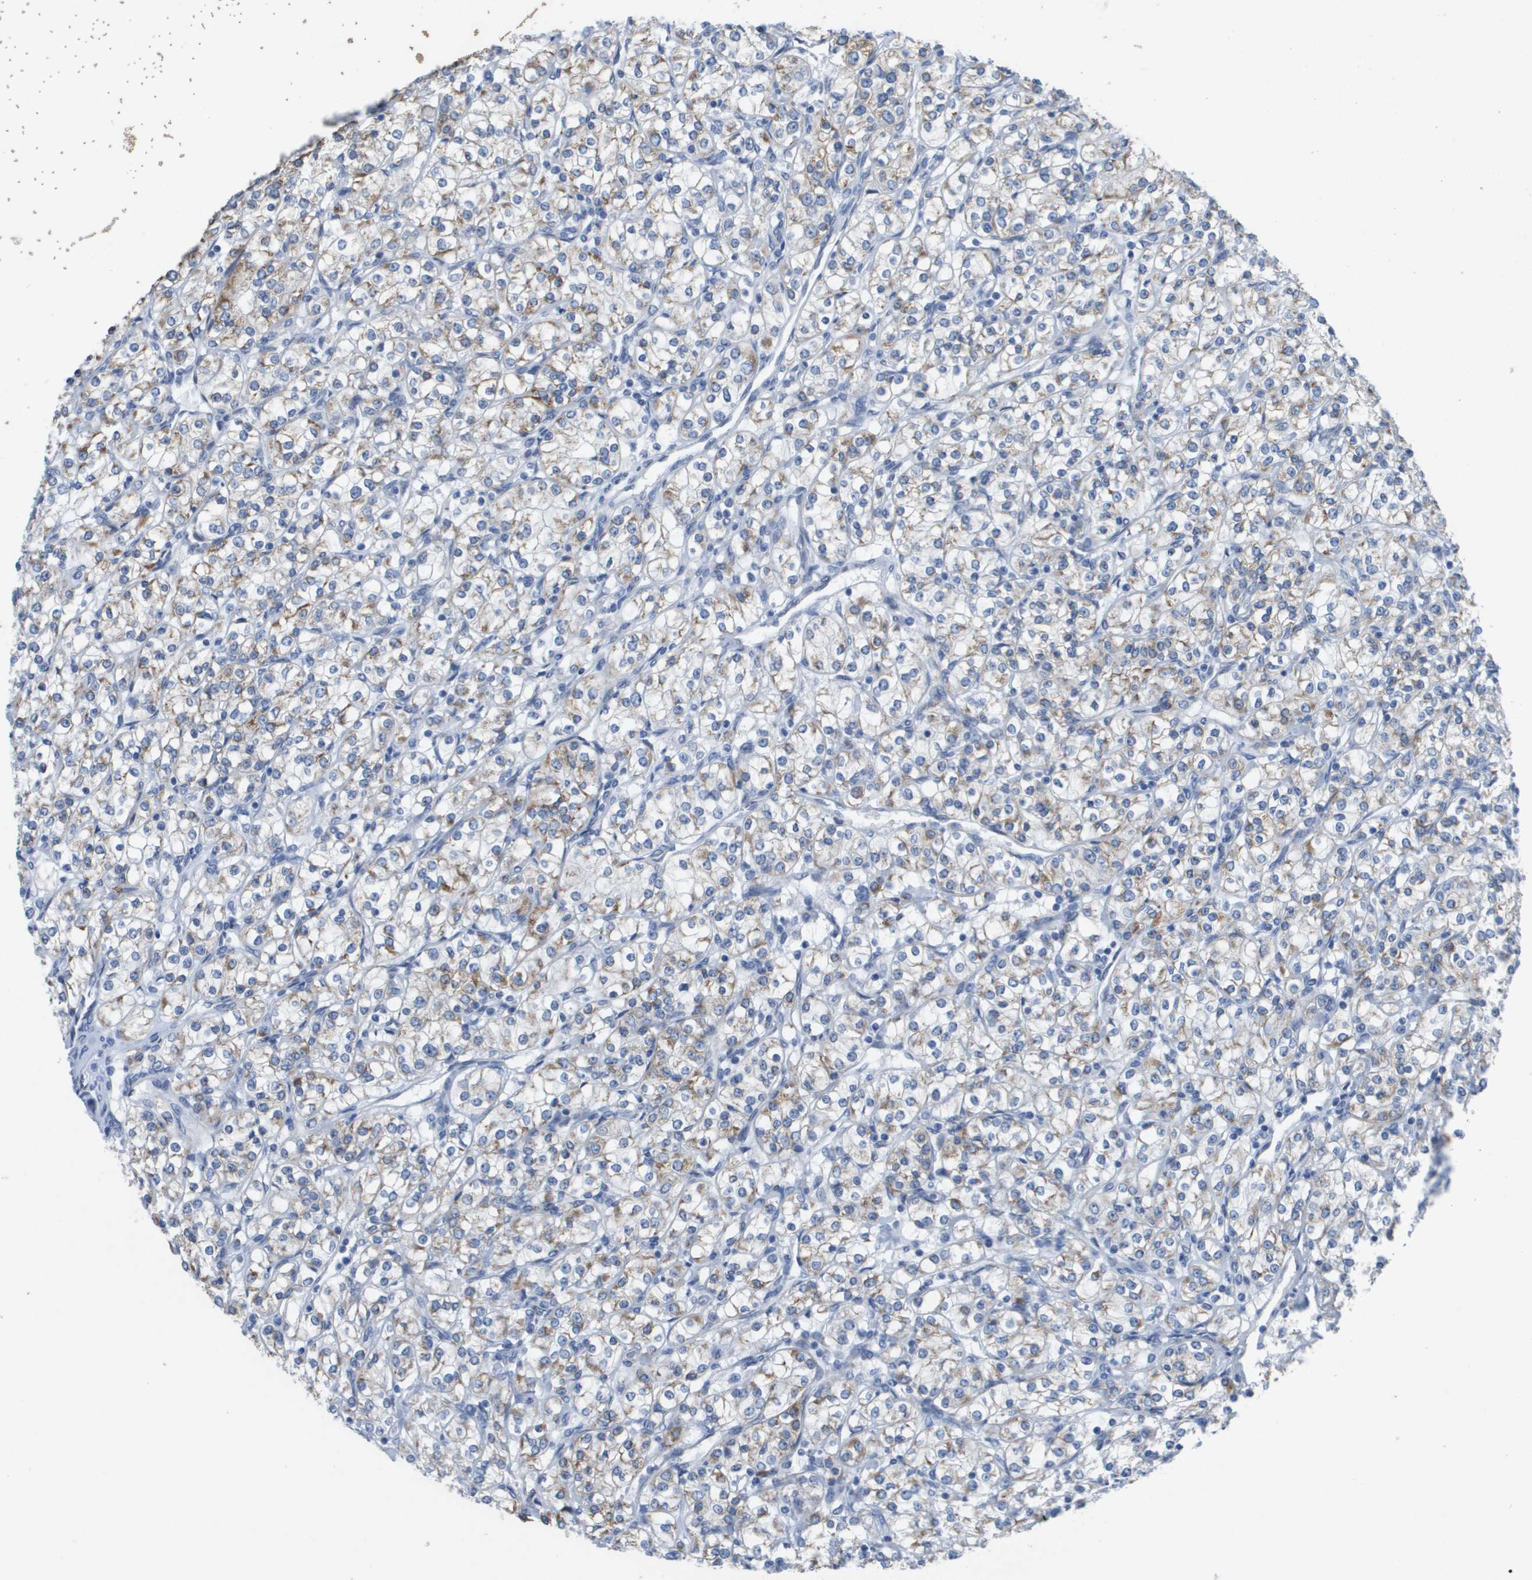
{"staining": {"intensity": "moderate", "quantity": "25%-75%", "location": "cytoplasmic/membranous"}, "tissue": "renal cancer", "cell_type": "Tumor cells", "image_type": "cancer", "snomed": [{"axis": "morphology", "description": "Adenocarcinoma, NOS"}, {"axis": "topography", "description": "Kidney"}], "caption": "Moderate cytoplasmic/membranous expression is appreciated in approximately 25%-75% of tumor cells in renal cancer (adenocarcinoma). (DAB = brown stain, brightfield microscopy at high magnification).", "gene": "TMEM223", "patient": {"sex": "male", "age": 77}}